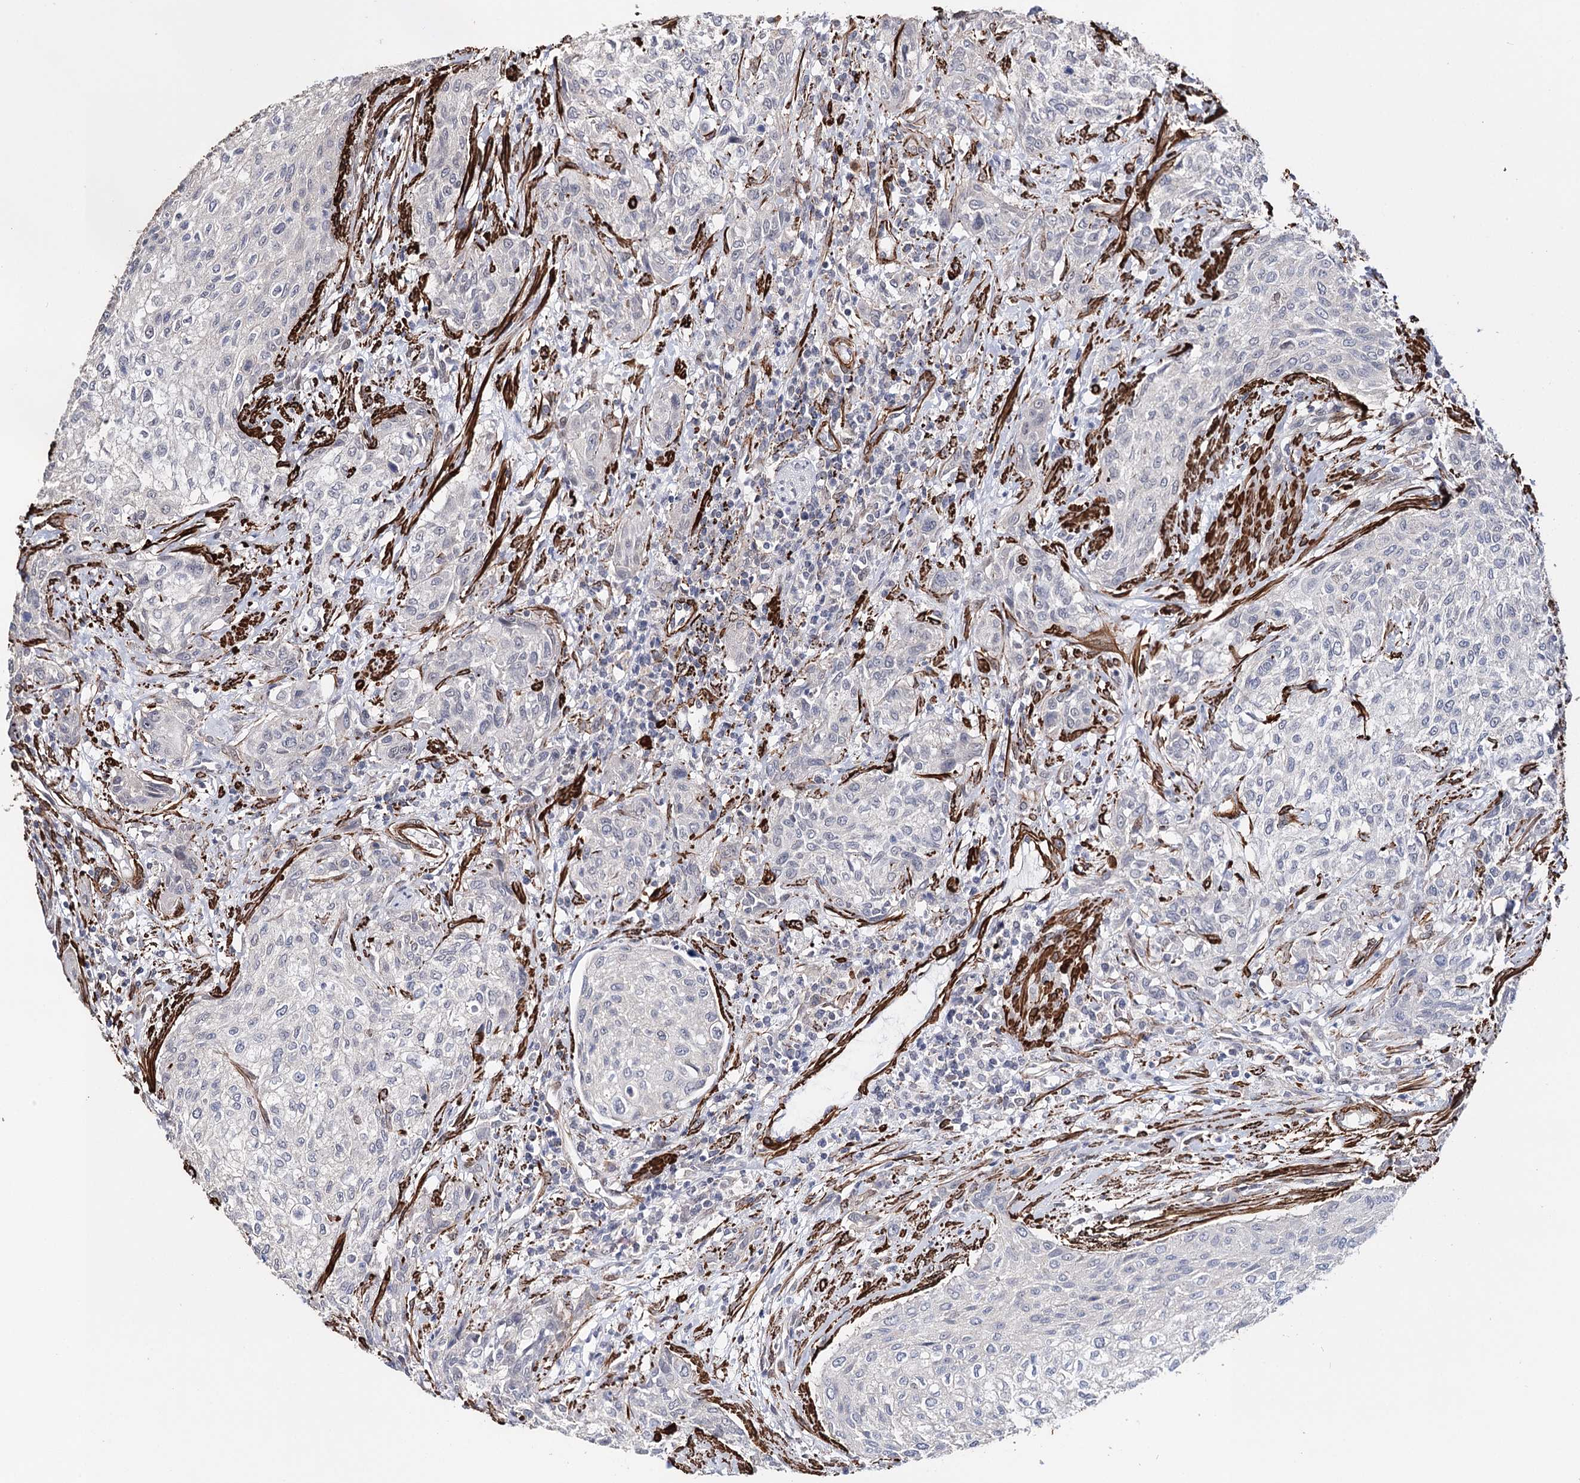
{"staining": {"intensity": "negative", "quantity": "none", "location": "none"}, "tissue": "urothelial cancer", "cell_type": "Tumor cells", "image_type": "cancer", "snomed": [{"axis": "morphology", "description": "Normal tissue, NOS"}, {"axis": "morphology", "description": "Urothelial carcinoma, NOS"}, {"axis": "topography", "description": "Urinary bladder"}, {"axis": "topography", "description": "Peripheral nerve tissue"}], "caption": "A high-resolution micrograph shows immunohistochemistry (IHC) staining of transitional cell carcinoma, which demonstrates no significant positivity in tumor cells.", "gene": "CFAP46", "patient": {"sex": "male", "age": 35}}